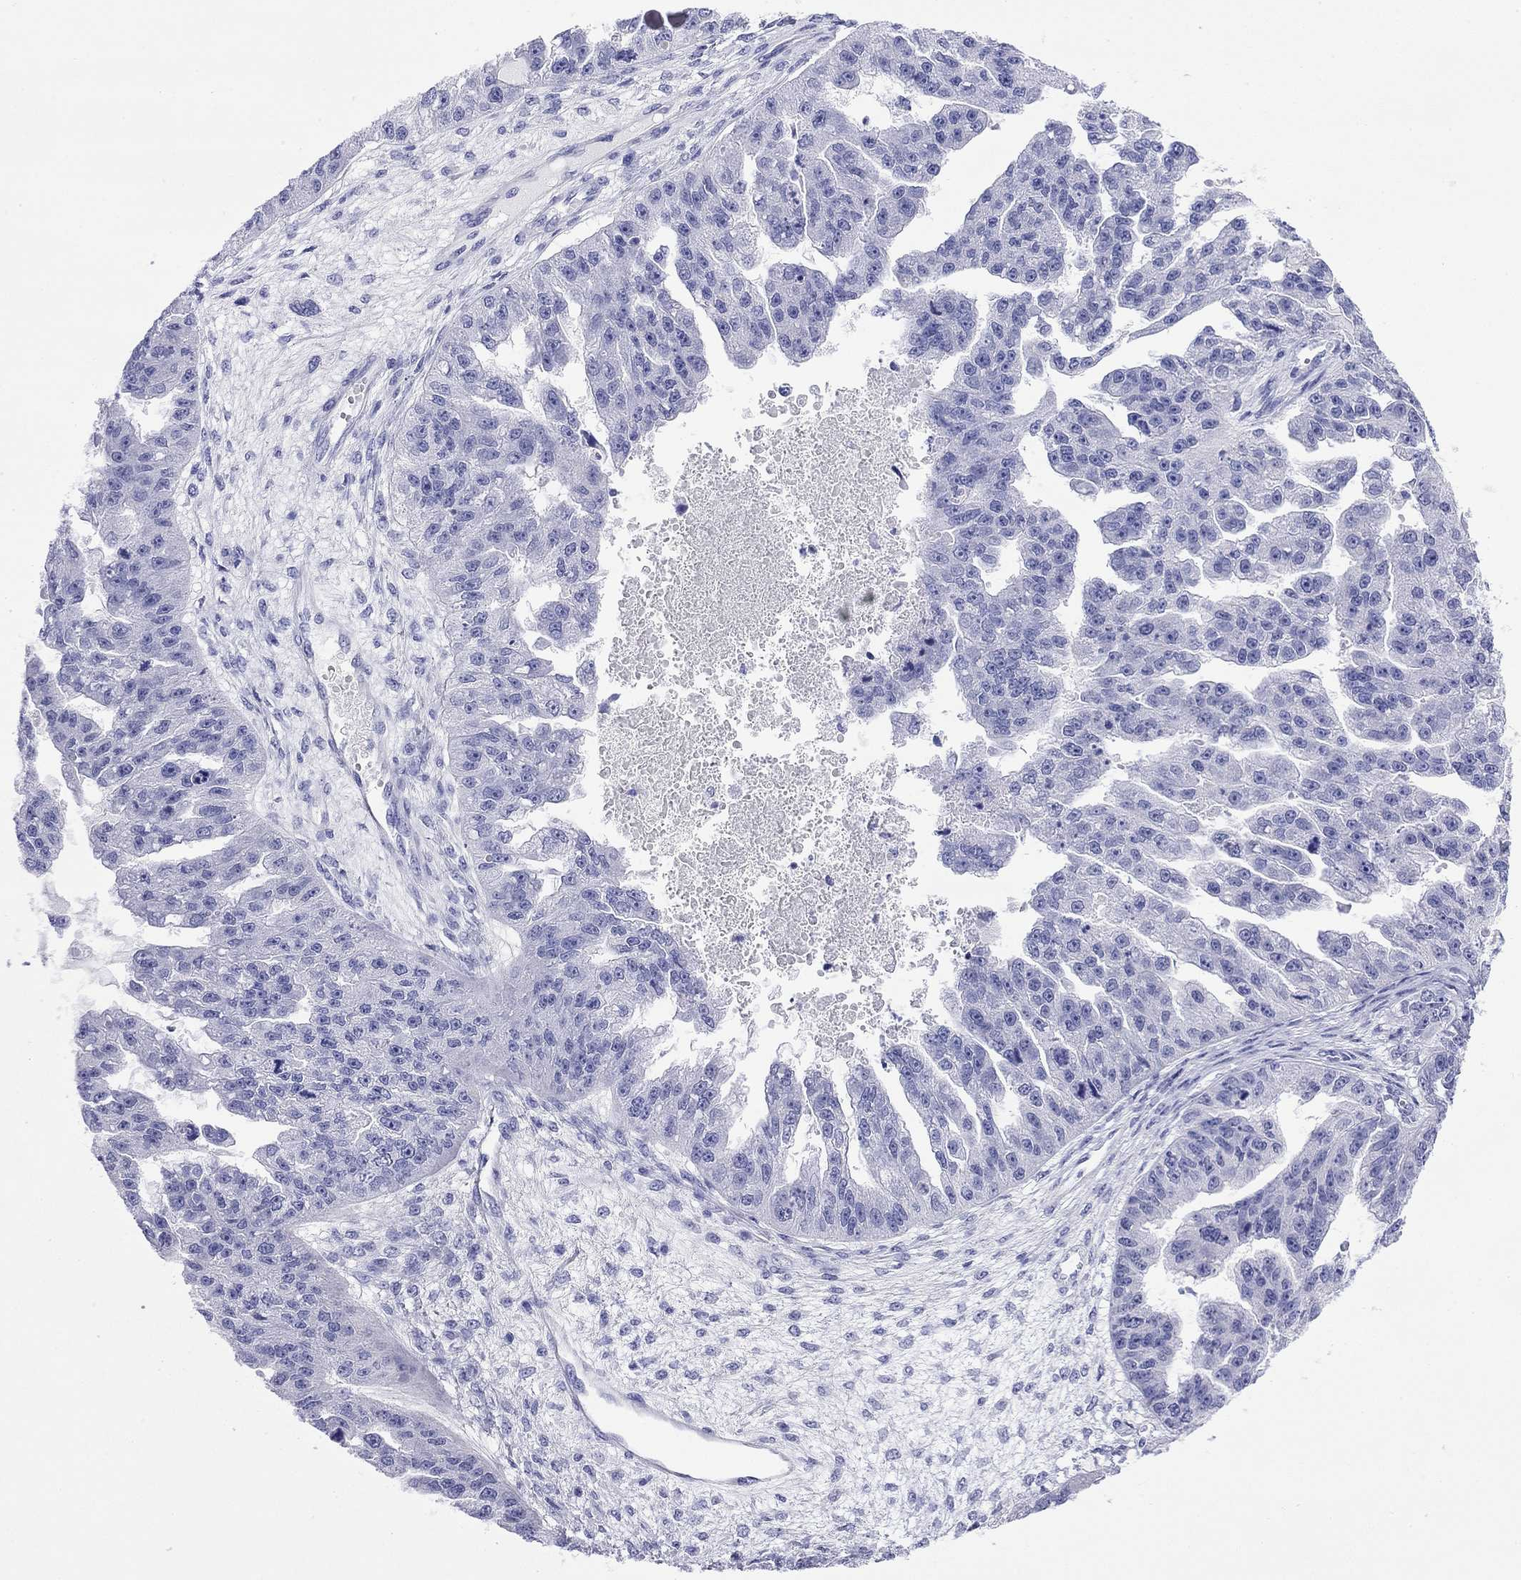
{"staining": {"intensity": "negative", "quantity": "none", "location": "none"}, "tissue": "ovarian cancer", "cell_type": "Tumor cells", "image_type": "cancer", "snomed": [{"axis": "morphology", "description": "Cystadenocarcinoma, serous, NOS"}, {"axis": "topography", "description": "Ovary"}], "caption": "Immunohistochemistry of ovarian serous cystadenocarcinoma exhibits no expression in tumor cells.", "gene": "FIGLA", "patient": {"sex": "female", "age": 58}}